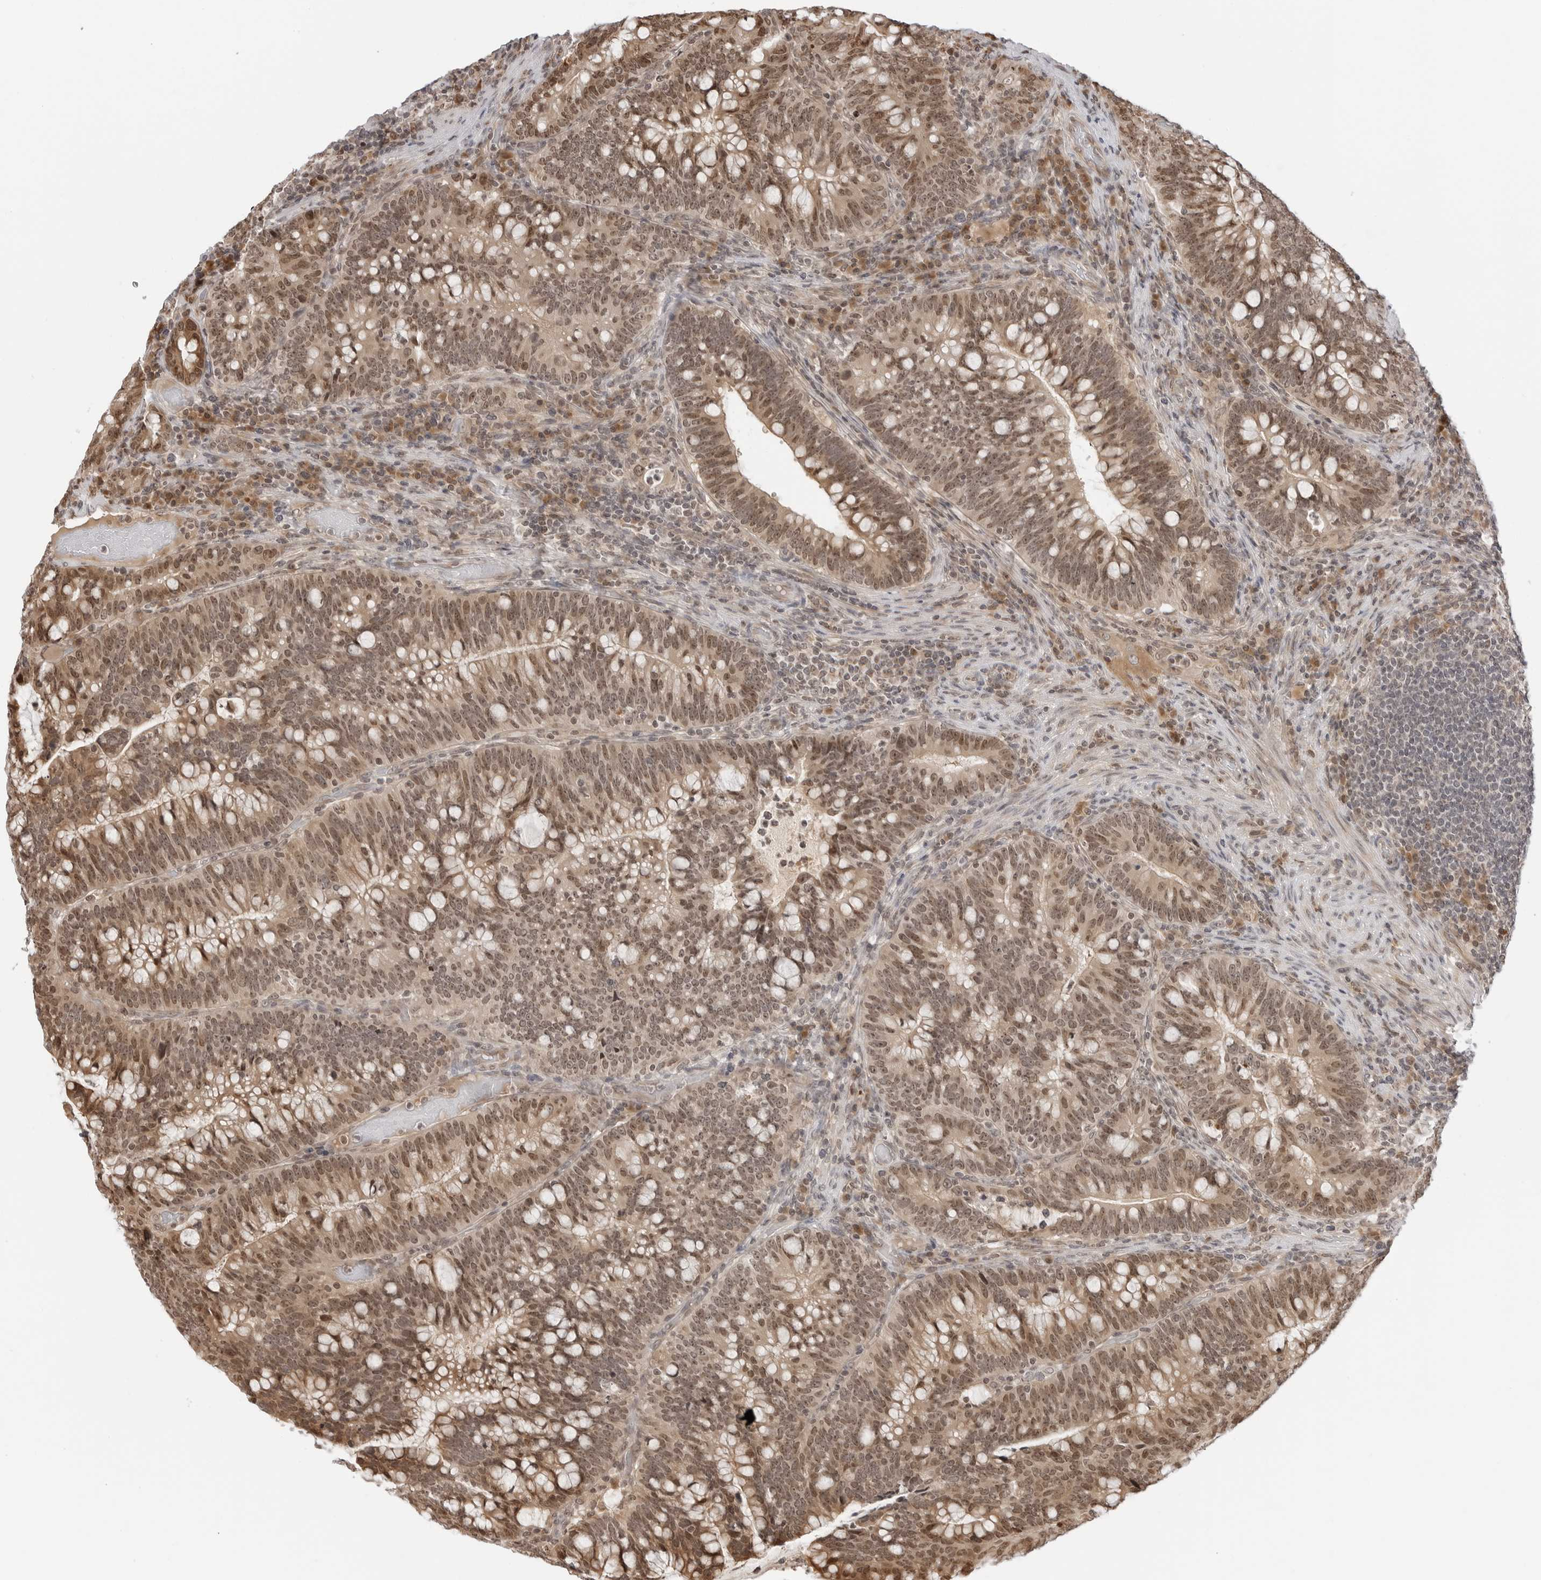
{"staining": {"intensity": "moderate", "quantity": ">75%", "location": "cytoplasmic/membranous,nuclear"}, "tissue": "colorectal cancer", "cell_type": "Tumor cells", "image_type": "cancer", "snomed": [{"axis": "morphology", "description": "Adenocarcinoma, NOS"}, {"axis": "topography", "description": "Colon"}], "caption": "Human colorectal cancer stained with a brown dye shows moderate cytoplasmic/membranous and nuclear positive expression in about >75% of tumor cells.", "gene": "TIPRL", "patient": {"sex": "female", "age": 66}}